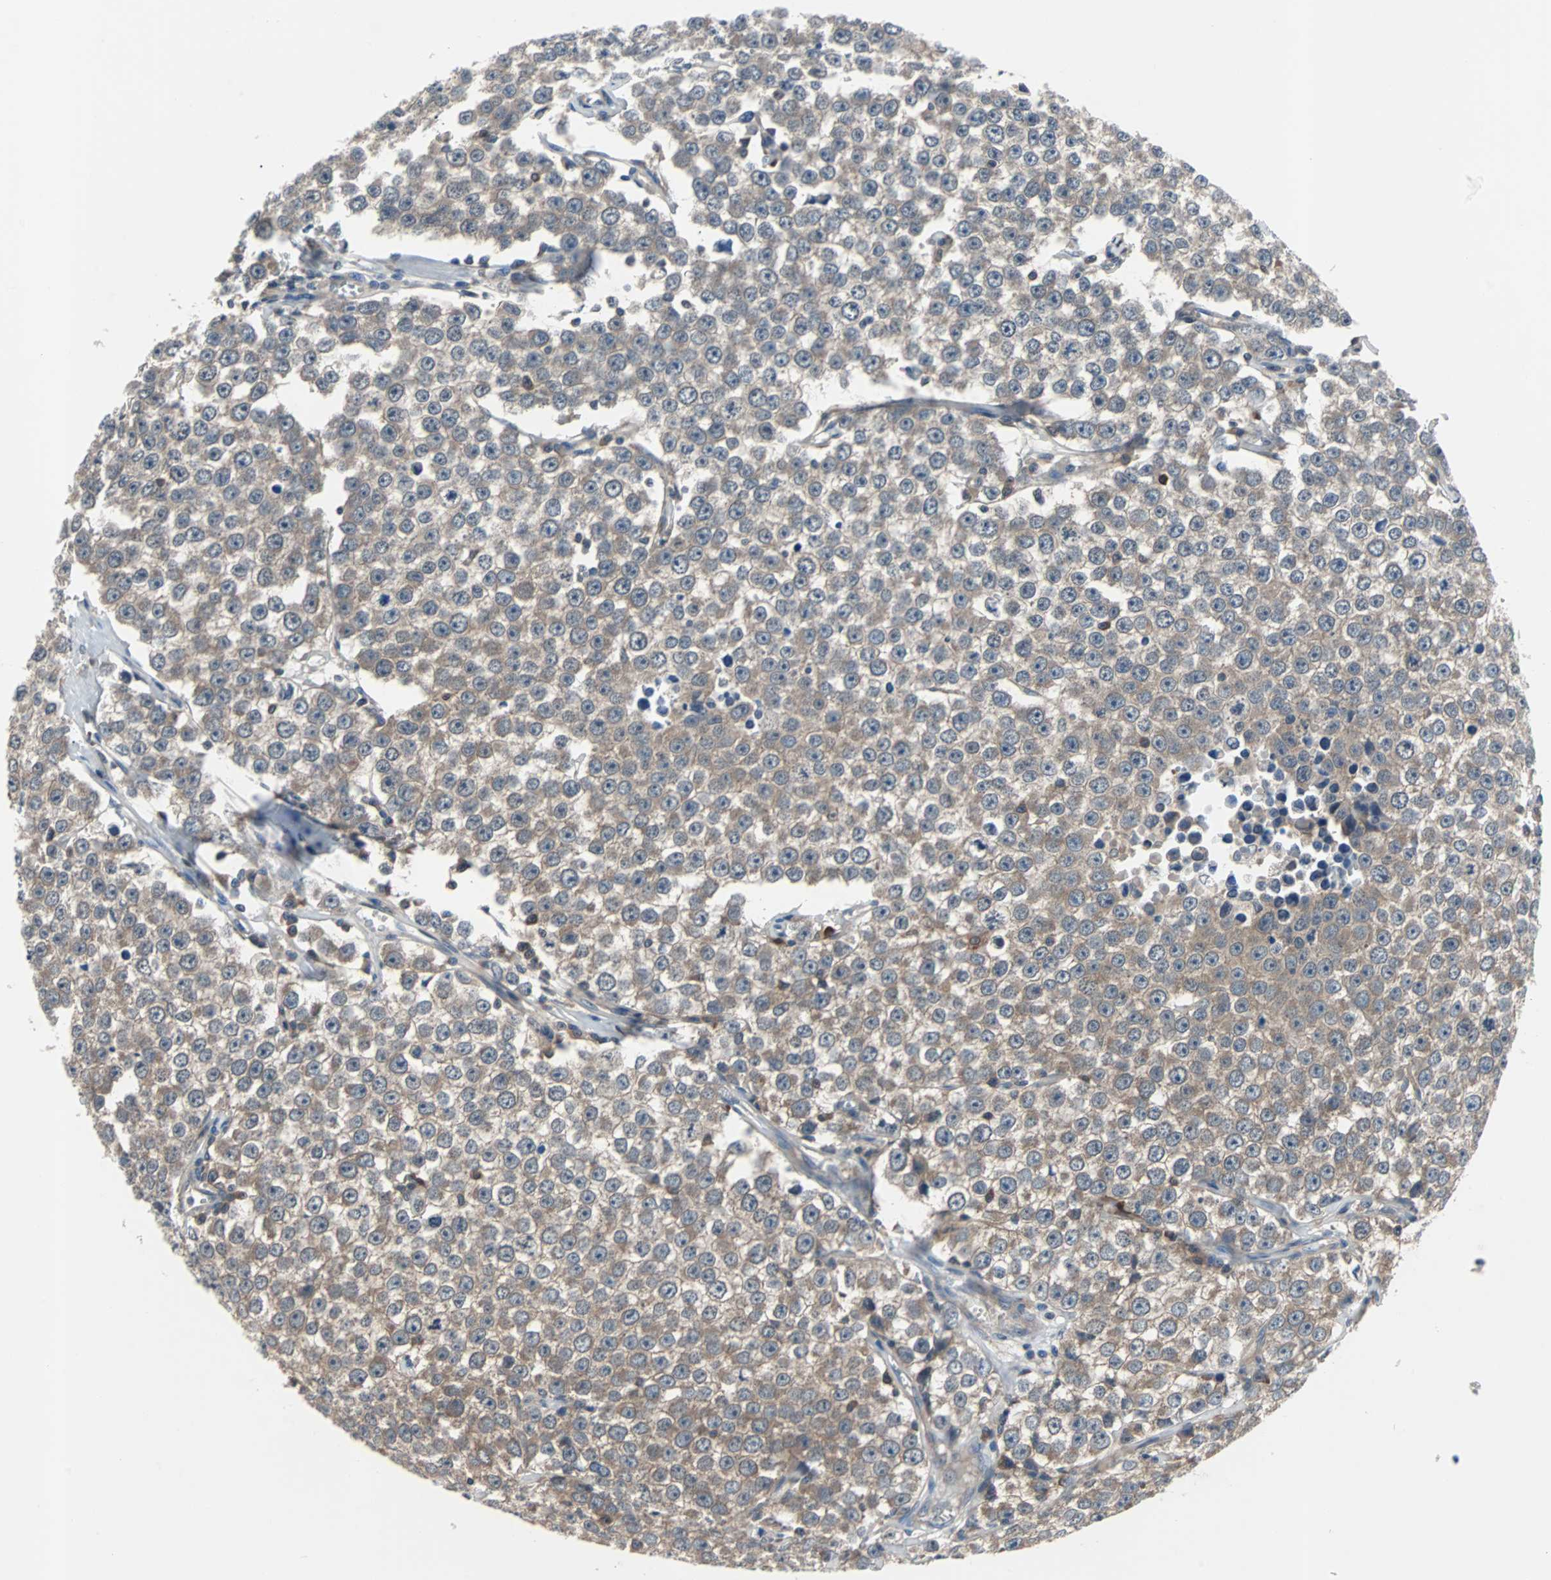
{"staining": {"intensity": "weak", "quantity": ">75%", "location": "cytoplasmic/membranous"}, "tissue": "testis cancer", "cell_type": "Tumor cells", "image_type": "cancer", "snomed": [{"axis": "morphology", "description": "Seminoma, NOS"}, {"axis": "morphology", "description": "Carcinoma, Embryonal, NOS"}, {"axis": "topography", "description": "Testis"}], "caption": "A micrograph of testis cancer (embryonal carcinoma) stained for a protein shows weak cytoplasmic/membranous brown staining in tumor cells.", "gene": "PAK1", "patient": {"sex": "male", "age": 52}}